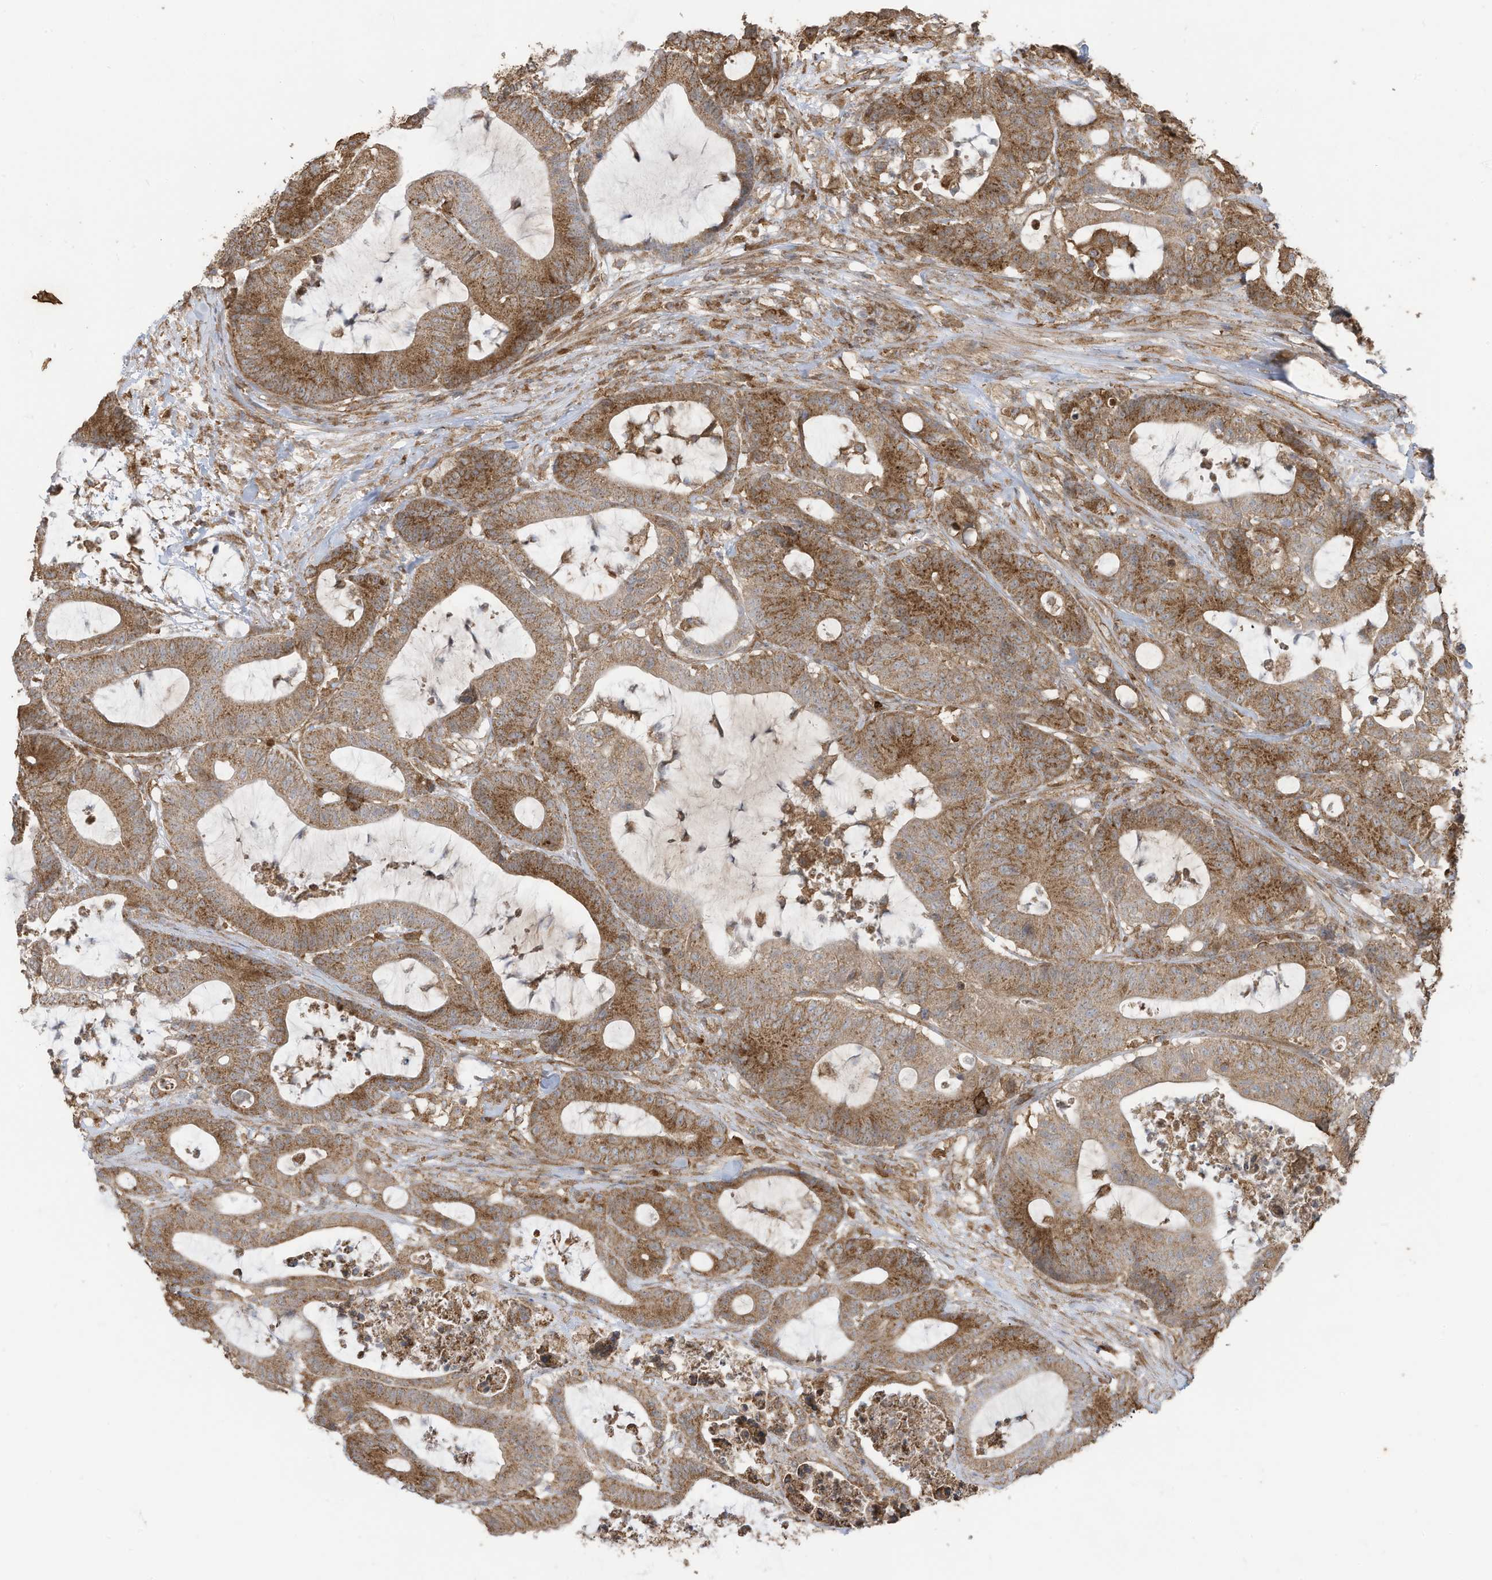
{"staining": {"intensity": "moderate", "quantity": ">75%", "location": "cytoplasmic/membranous"}, "tissue": "colorectal cancer", "cell_type": "Tumor cells", "image_type": "cancer", "snomed": [{"axis": "morphology", "description": "Adenocarcinoma, NOS"}, {"axis": "topography", "description": "Colon"}], "caption": "Immunohistochemical staining of human colorectal cancer (adenocarcinoma) shows moderate cytoplasmic/membranous protein positivity in about >75% of tumor cells.", "gene": "CGAS", "patient": {"sex": "female", "age": 84}}